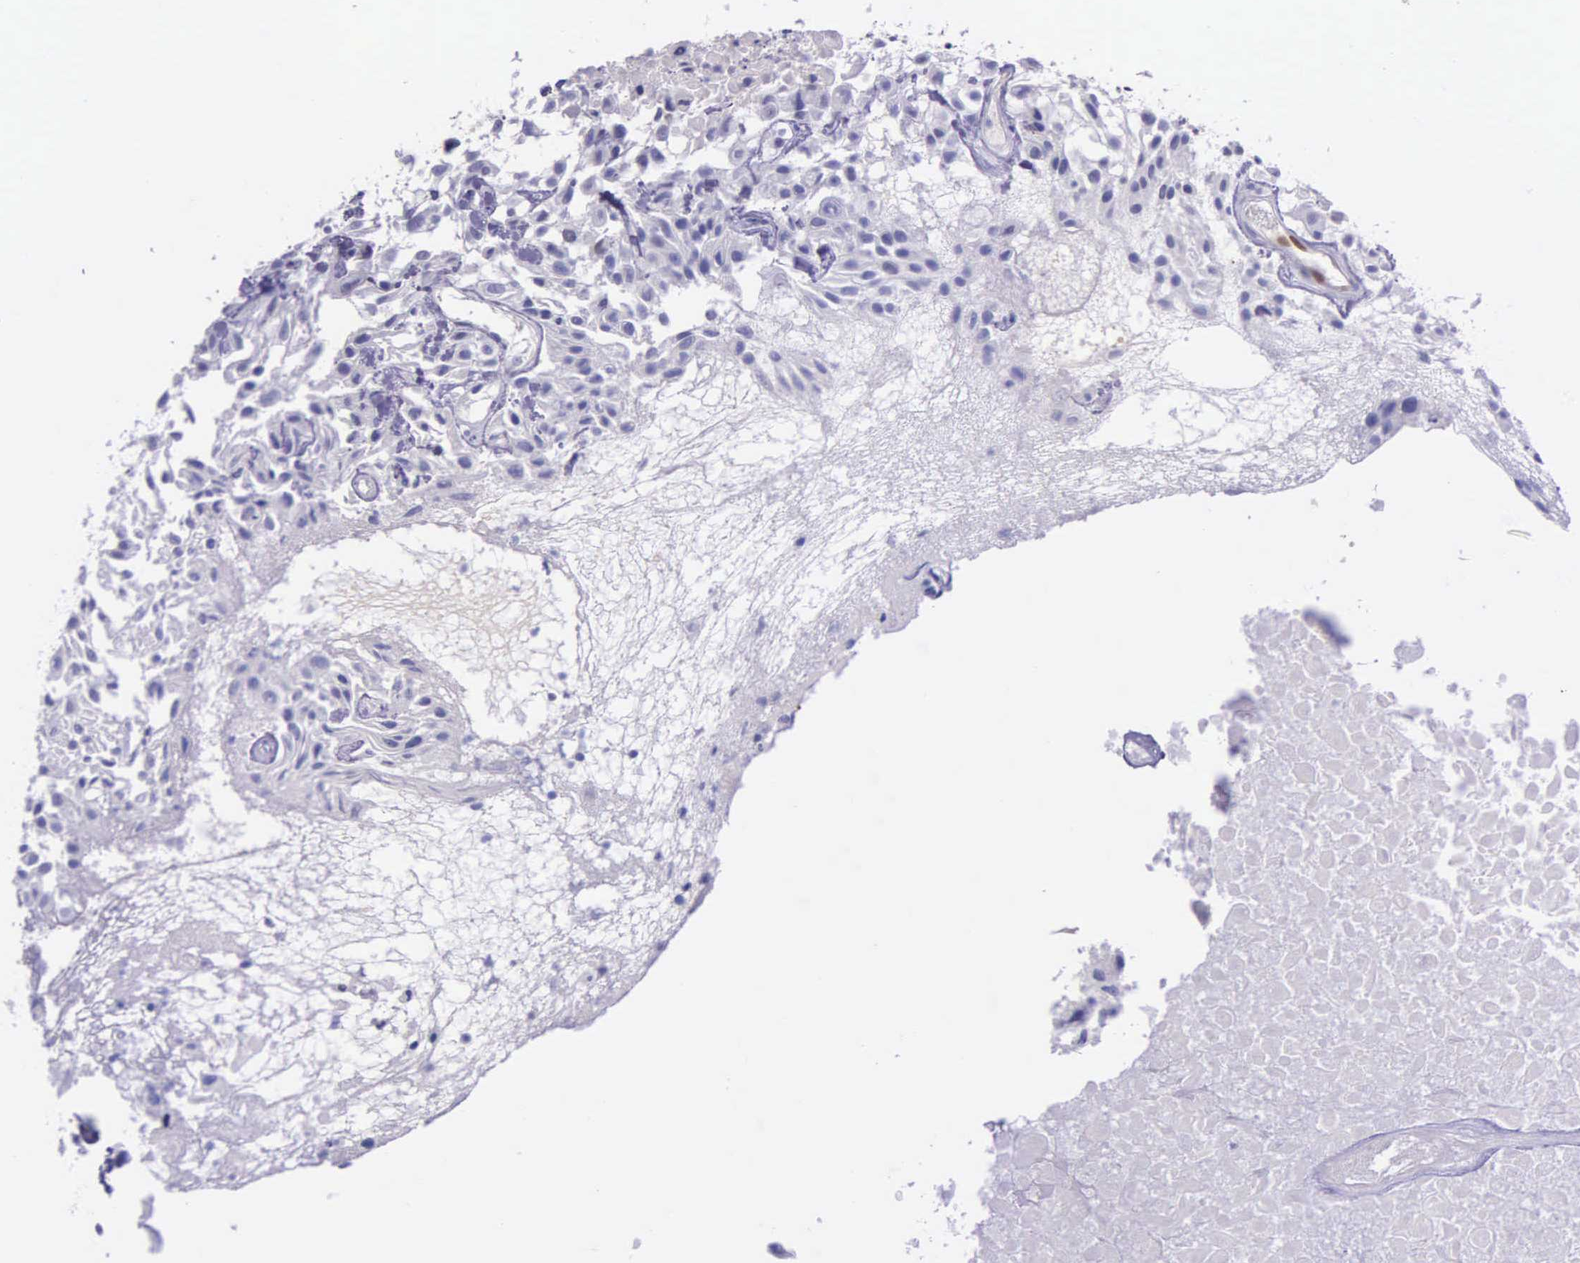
{"staining": {"intensity": "negative", "quantity": "none", "location": "none"}, "tissue": "urothelial cancer", "cell_type": "Tumor cells", "image_type": "cancer", "snomed": [{"axis": "morphology", "description": "Urothelial carcinoma, High grade"}, {"axis": "topography", "description": "Urinary bladder"}], "caption": "Immunohistochemistry (IHC) micrograph of human high-grade urothelial carcinoma stained for a protein (brown), which demonstrates no staining in tumor cells.", "gene": "GMPR2", "patient": {"sex": "male", "age": 56}}